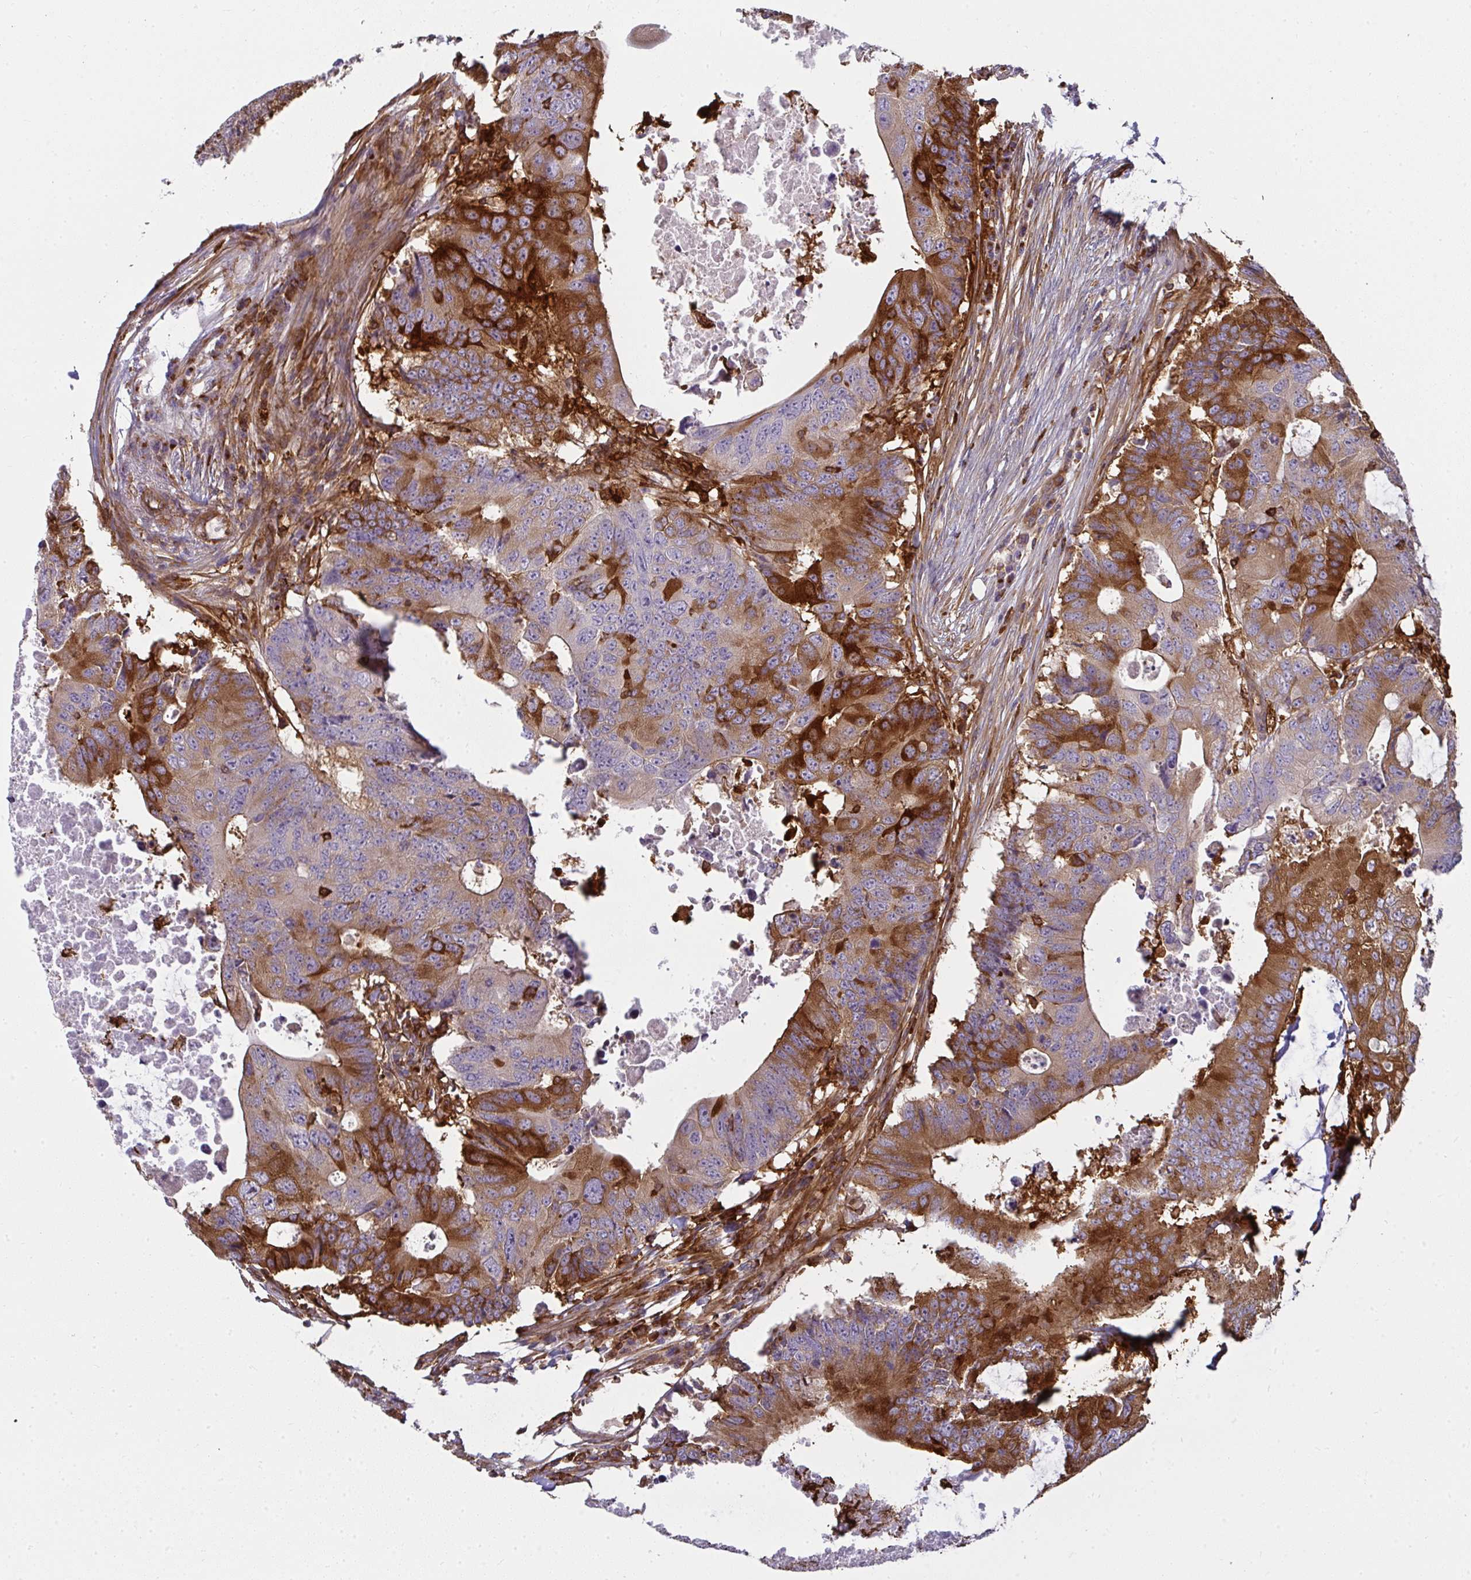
{"staining": {"intensity": "strong", "quantity": "25%-75%", "location": "cytoplasmic/membranous"}, "tissue": "colorectal cancer", "cell_type": "Tumor cells", "image_type": "cancer", "snomed": [{"axis": "morphology", "description": "Adenocarcinoma, NOS"}, {"axis": "topography", "description": "Colon"}], "caption": "Brown immunohistochemical staining in human colorectal cancer (adenocarcinoma) reveals strong cytoplasmic/membranous staining in about 25%-75% of tumor cells.", "gene": "IFIT3", "patient": {"sex": "male", "age": 71}}